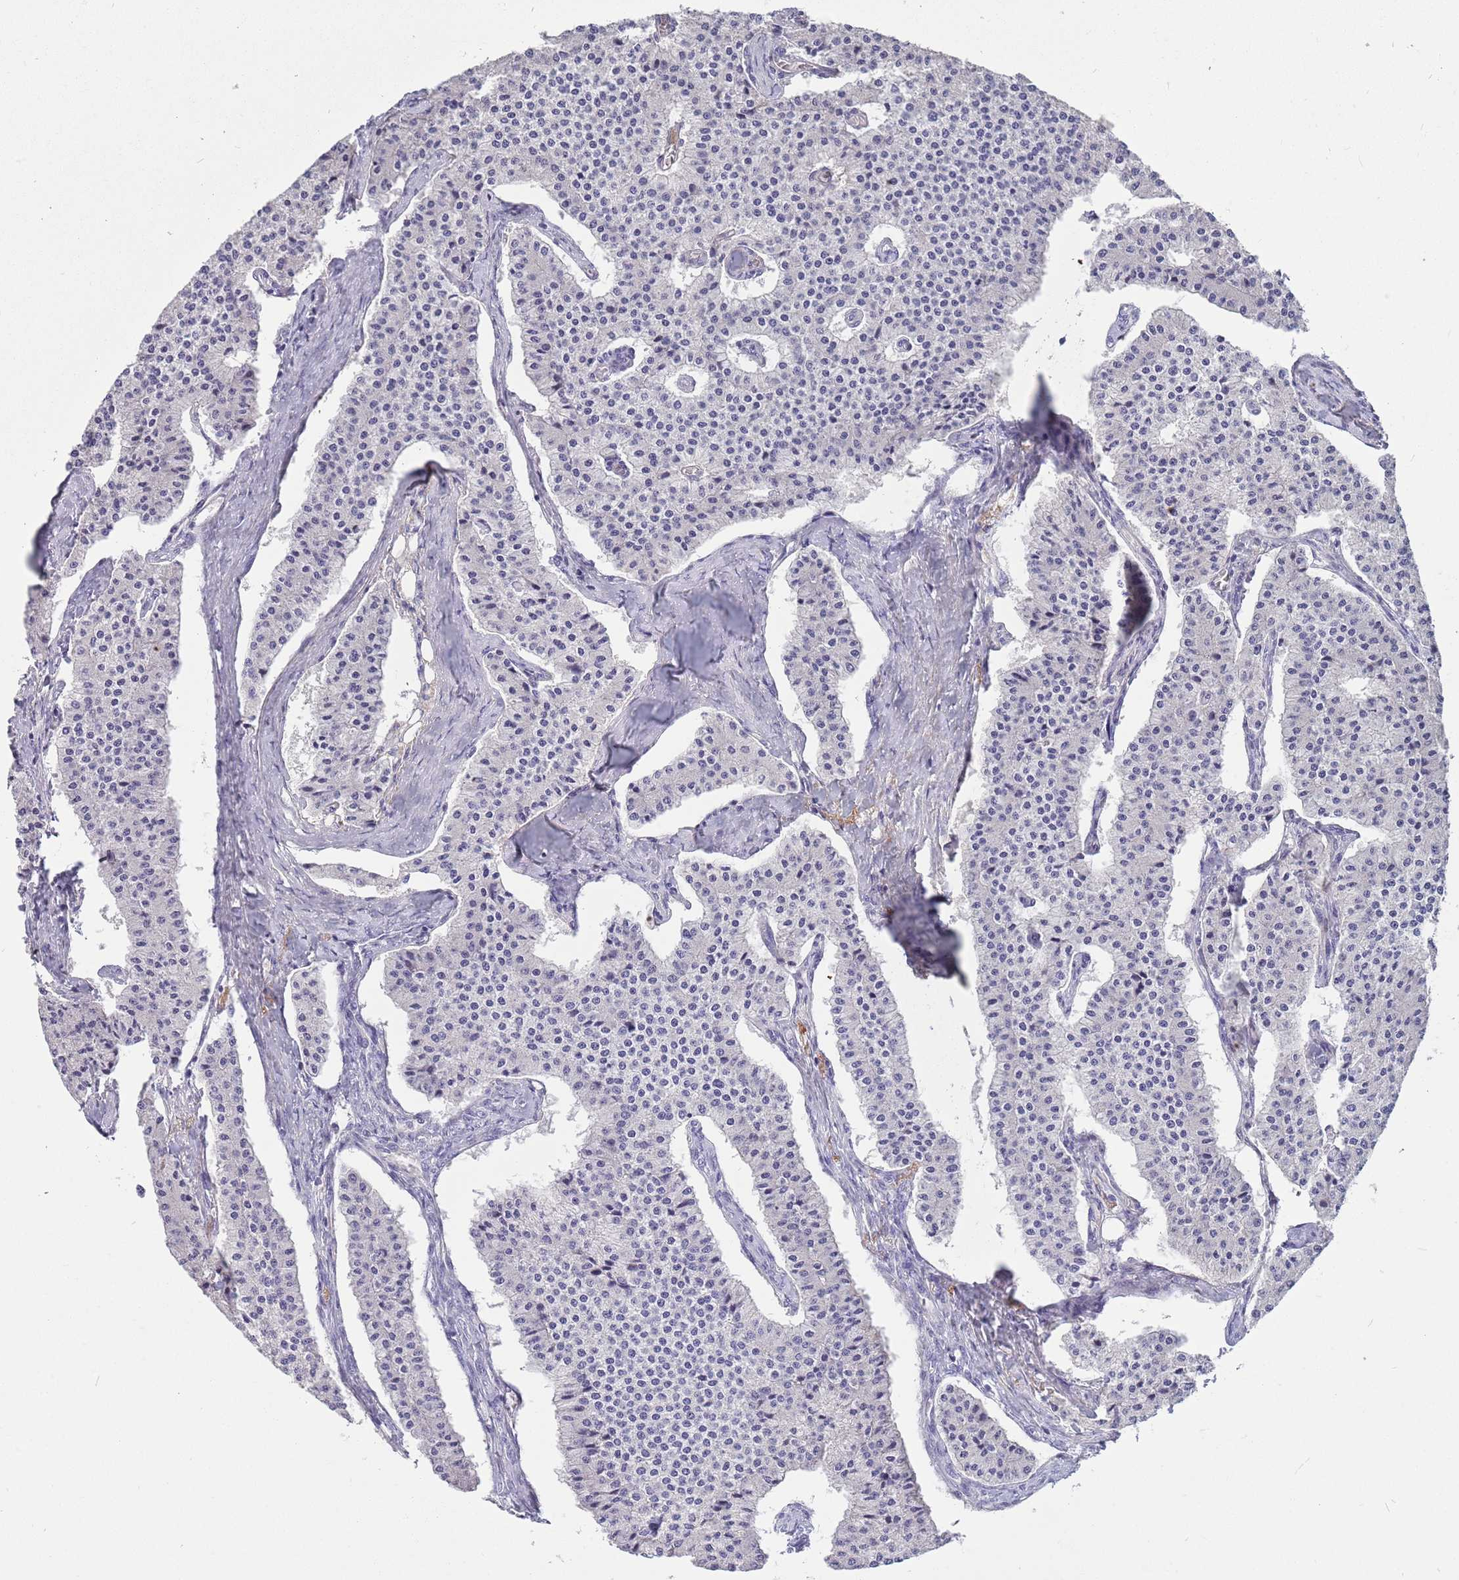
{"staining": {"intensity": "negative", "quantity": "none", "location": "none"}, "tissue": "carcinoid", "cell_type": "Tumor cells", "image_type": "cancer", "snomed": [{"axis": "morphology", "description": "Carcinoid, malignant, NOS"}, {"axis": "topography", "description": "Colon"}], "caption": "Carcinoid (malignant) was stained to show a protein in brown. There is no significant staining in tumor cells.", "gene": "LEPROTL1", "patient": {"sex": "female", "age": 52}}